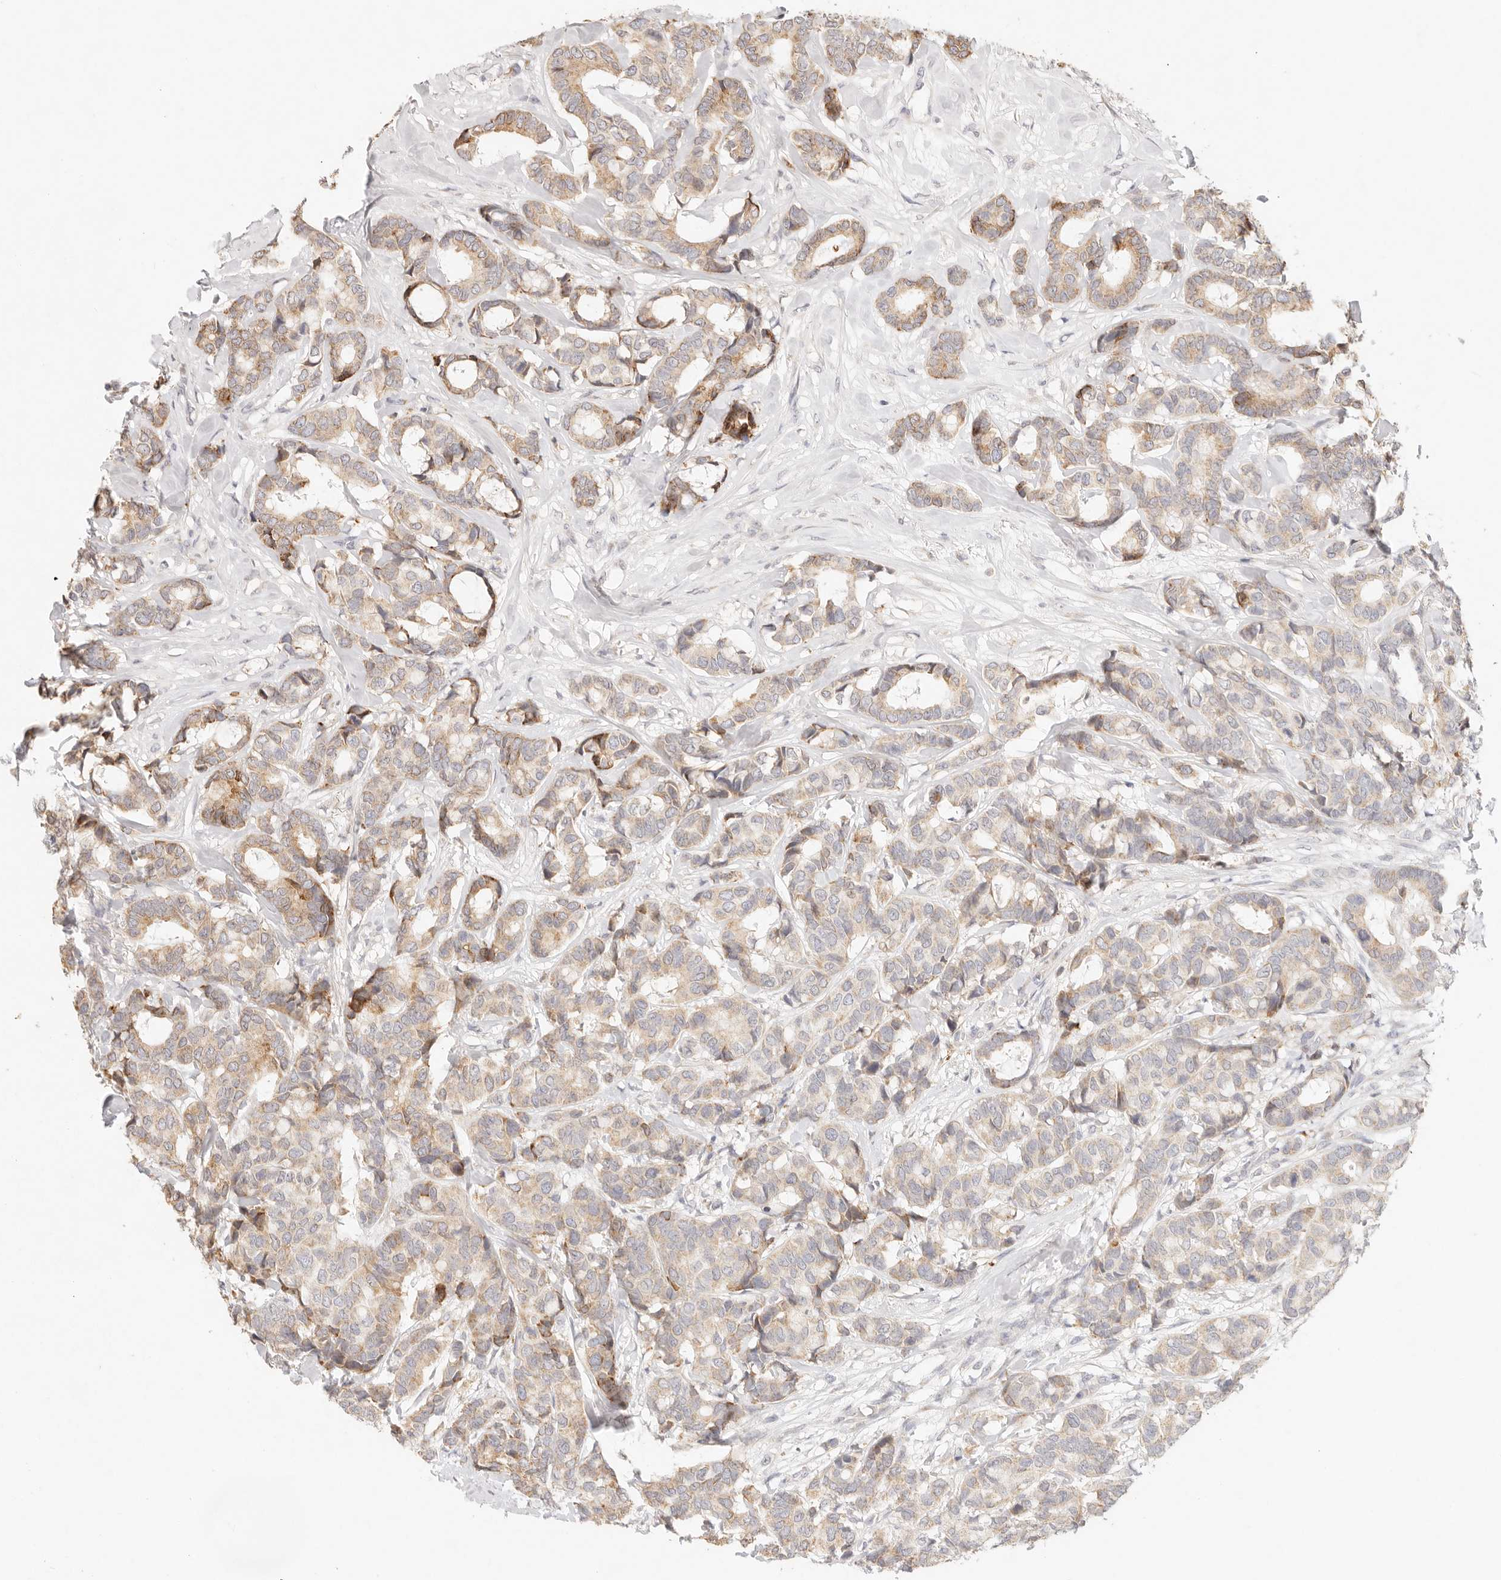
{"staining": {"intensity": "moderate", "quantity": "25%-75%", "location": "cytoplasmic/membranous"}, "tissue": "breast cancer", "cell_type": "Tumor cells", "image_type": "cancer", "snomed": [{"axis": "morphology", "description": "Duct carcinoma"}, {"axis": "topography", "description": "Breast"}], "caption": "Immunohistochemical staining of human breast cancer (intraductal carcinoma) reveals medium levels of moderate cytoplasmic/membranous staining in approximately 25%-75% of tumor cells. The staining was performed using DAB (3,3'-diaminobenzidine), with brown indicating positive protein expression. Nuclei are stained blue with hematoxylin.", "gene": "GPR156", "patient": {"sex": "female", "age": 87}}